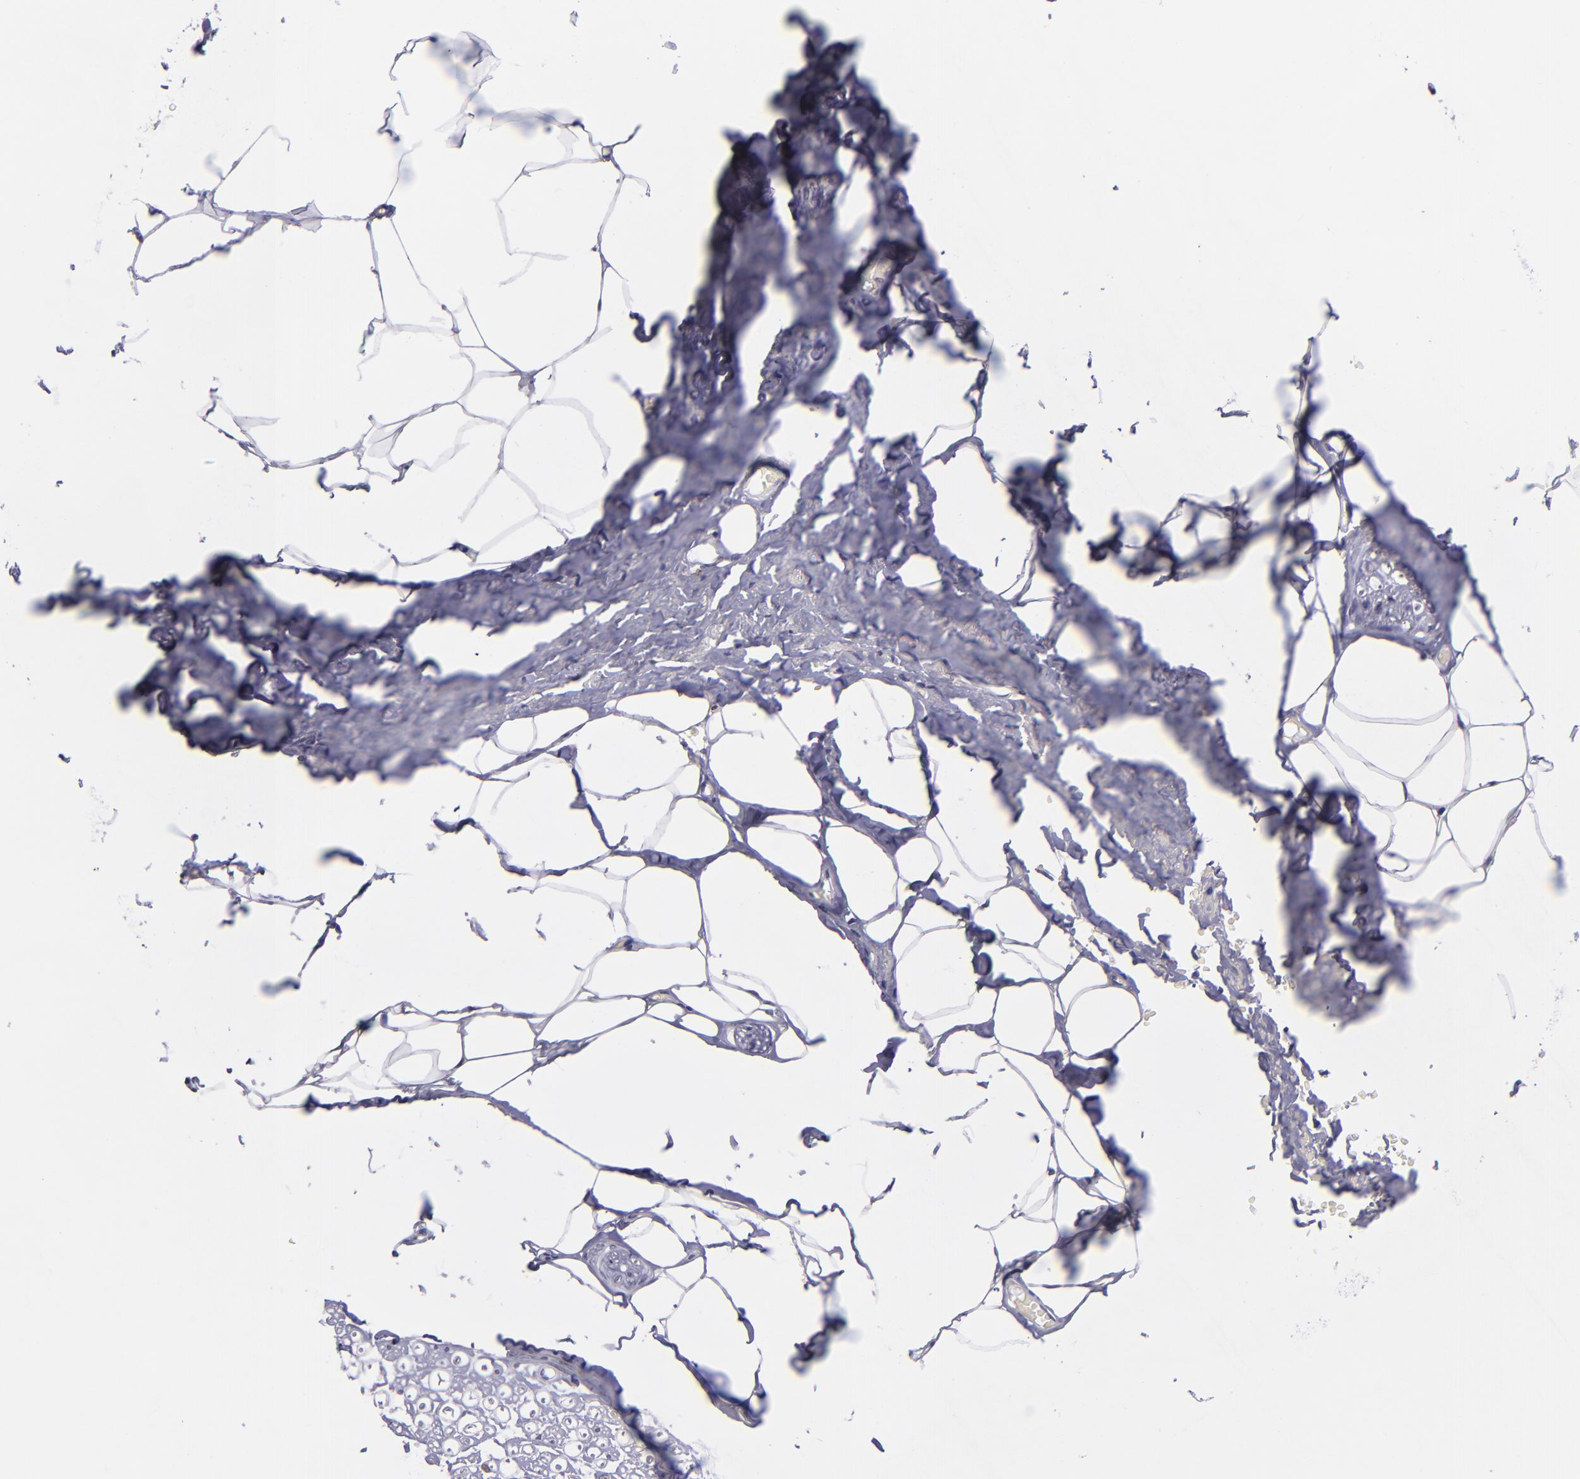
{"staining": {"intensity": "negative", "quantity": "none", "location": "none"}, "tissue": "adipose tissue", "cell_type": "Adipocytes", "image_type": "normal", "snomed": [{"axis": "morphology", "description": "Normal tissue, NOS"}, {"axis": "topography", "description": "Soft tissue"}, {"axis": "topography", "description": "Peripheral nerve tissue"}], "caption": "An IHC photomicrograph of benign adipose tissue is shown. There is no staining in adipocytes of adipose tissue.", "gene": "BAG1", "patient": {"sex": "female", "age": 68}}